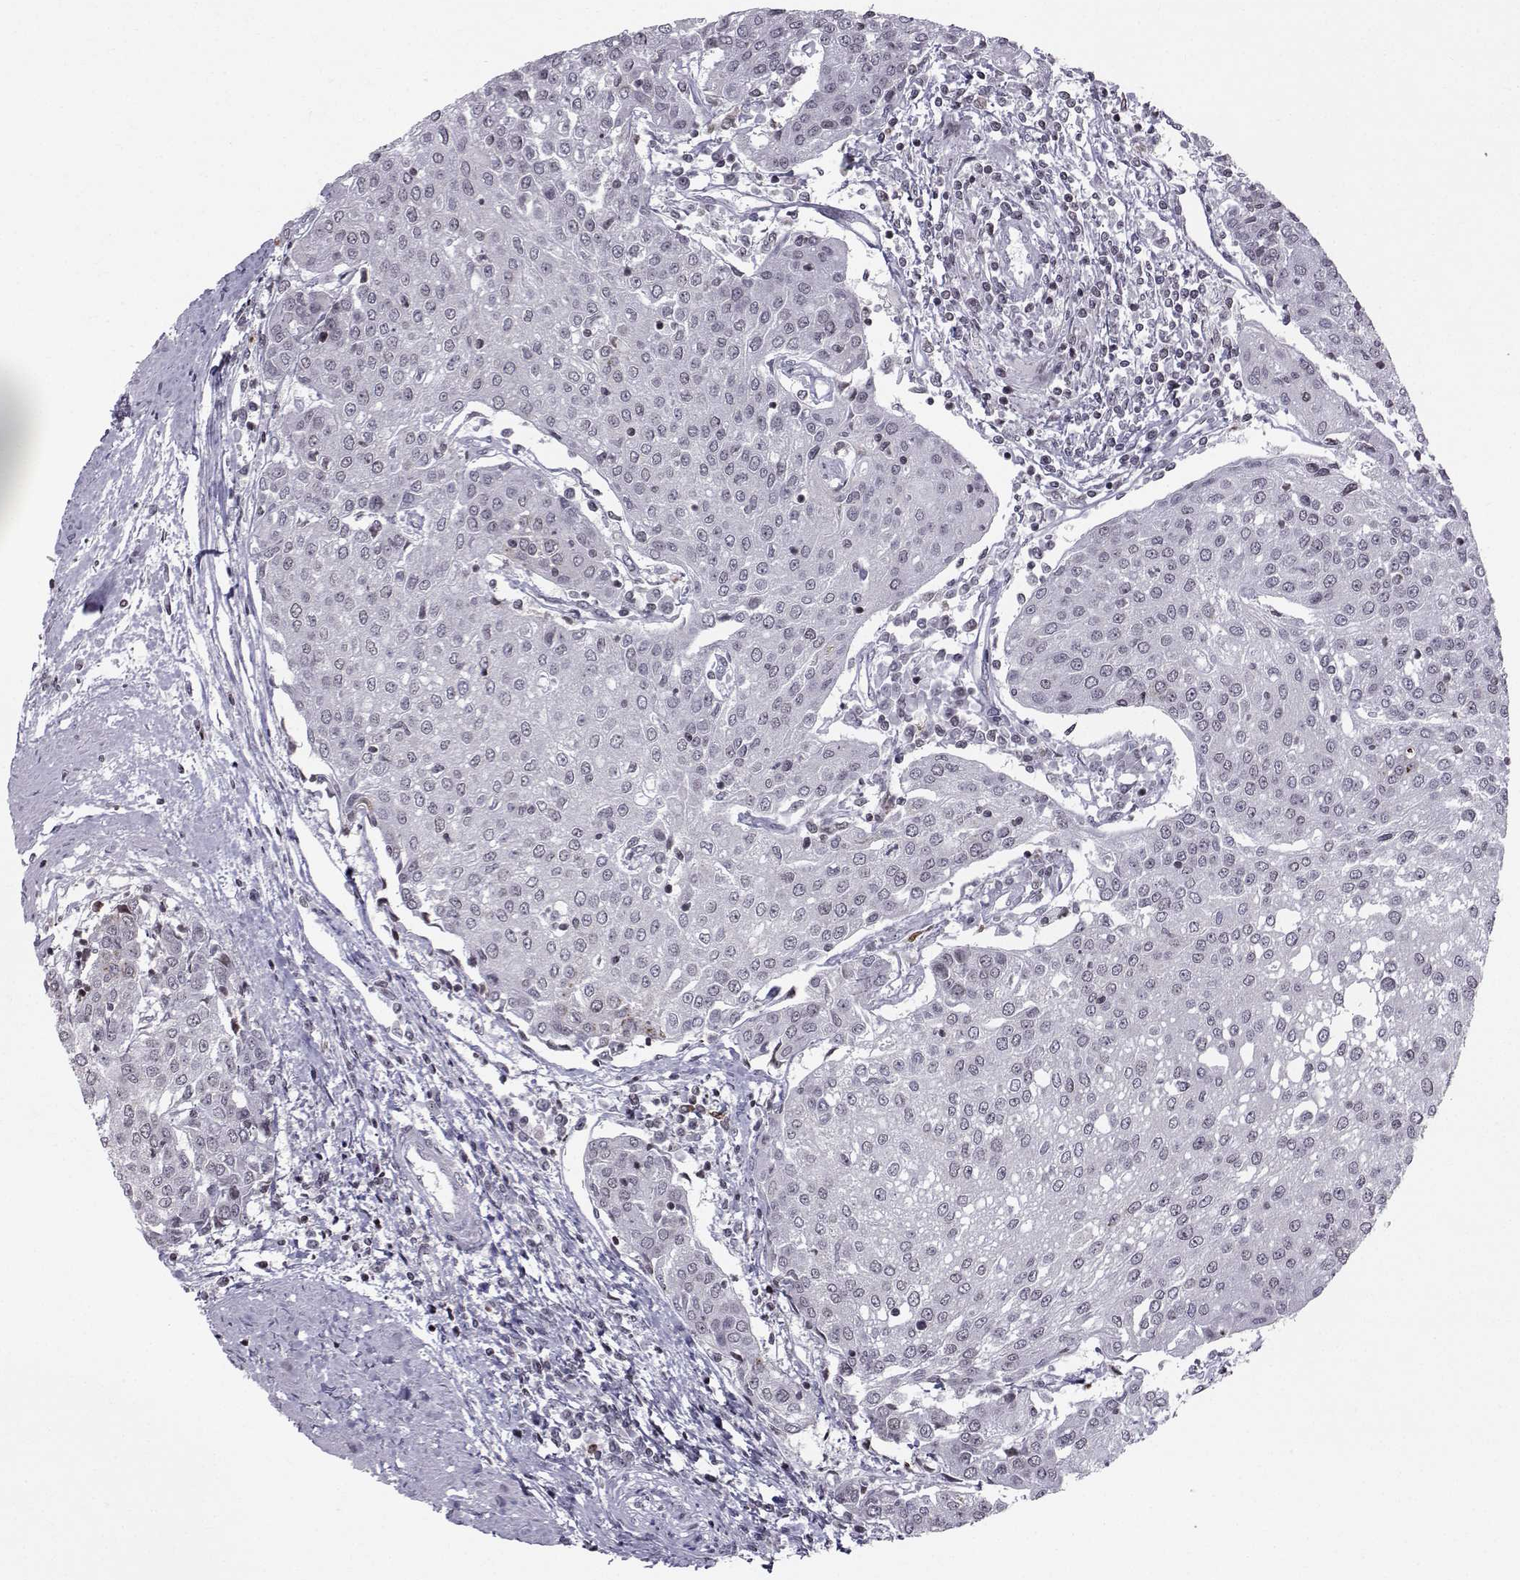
{"staining": {"intensity": "negative", "quantity": "none", "location": "none"}, "tissue": "urothelial cancer", "cell_type": "Tumor cells", "image_type": "cancer", "snomed": [{"axis": "morphology", "description": "Urothelial carcinoma, High grade"}, {"axis": "topography", "description": "Urinary bladder"}], "caption": "The histopathology image demonstrates no staining of tumor cells in urothelial cancer.", "gene": "MARCHF4", "patient": {"sex": "female", "age": 85}}